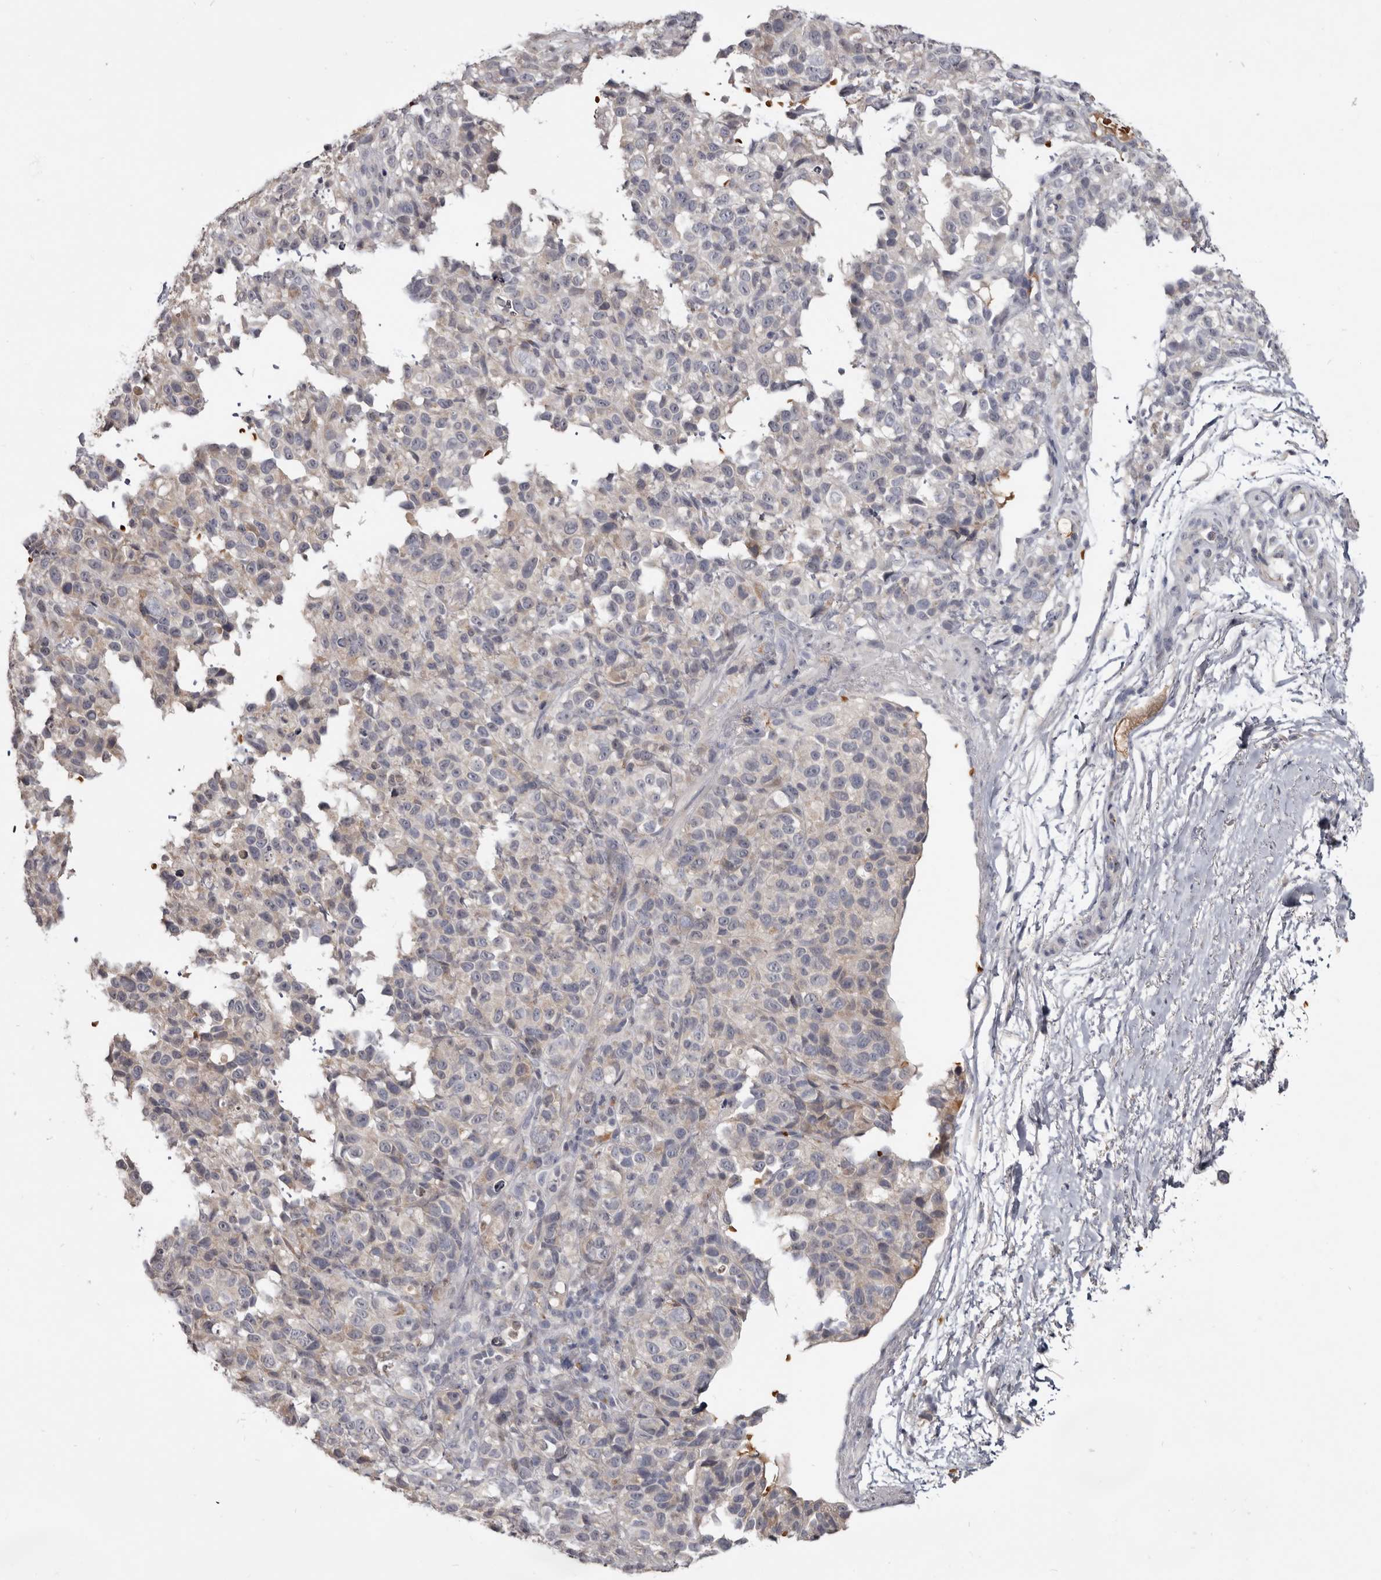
{"staining": {"intensity": "negative", "quantity": "none", "location": "none"}, "tissue": "melanoma", "cell_type": "Tumor cells", "image_type": "cancer", "snomed": [{"axis": "morphology", "description": "Malignant melanoma, Metastatic site"}, {"axis": "topography", "description": "Skin"}], "caption": "Tumor cells are negative for brown protein staining in malignant melanoma (metastatic site).", "gene": "NENF", "patient": {"sex": "female", "age": 72}}